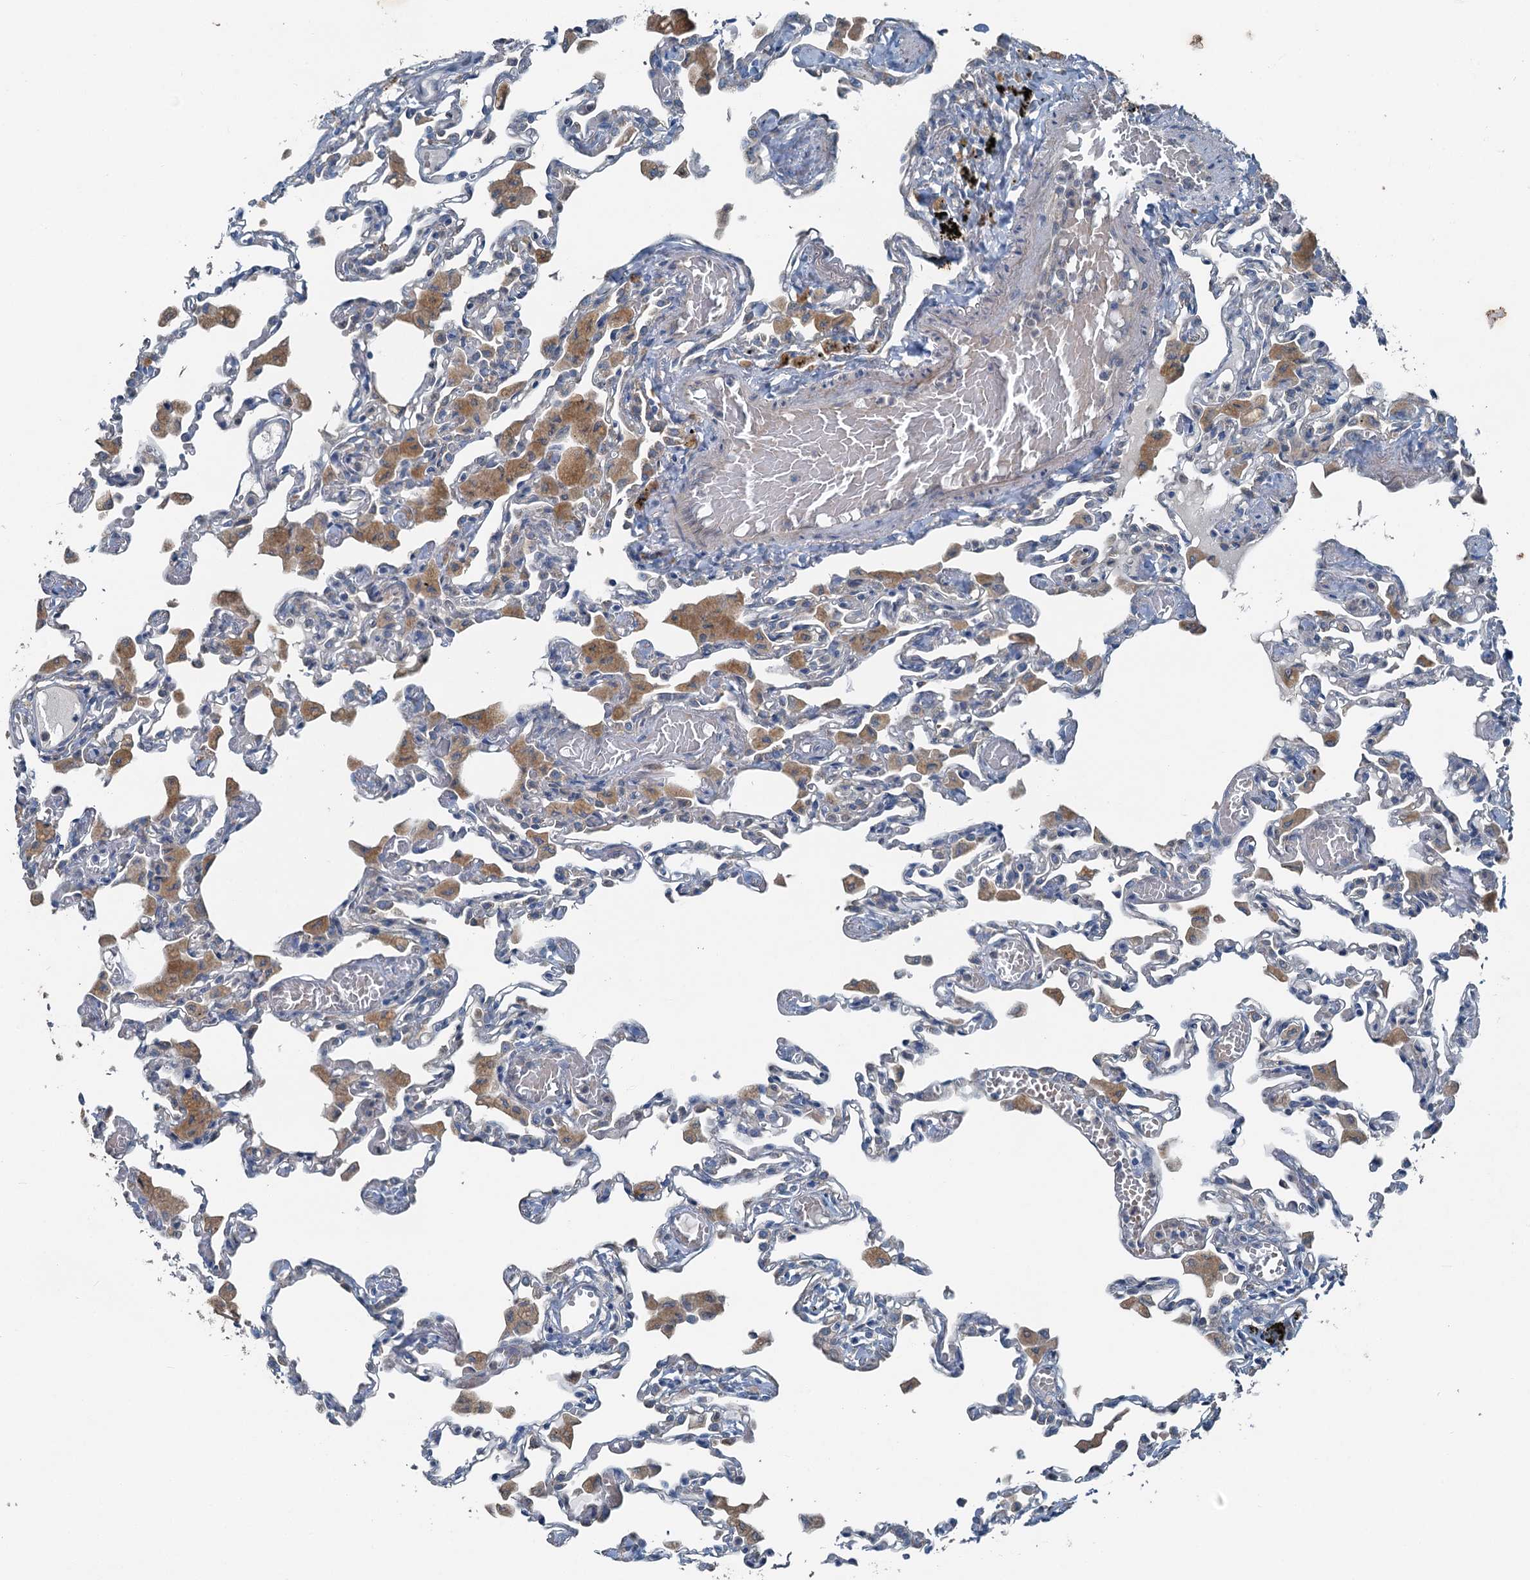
{"staining": {"intensity": "negative", "quantity": "none", "location": "none"}, "tissue": "lung", "cell_type": "Alveolar cells", "image_type": "normal", "snomed": [{"axis": "morphology", "description": "Normal tissue, NOS"}, {"axis": "topography", "description": "Bronchus"}, {"axis": "topography", "description": "Lung"}], "caption": "There is no significant positivity in alveolar cells of lung. The staining was performed using DAB (3,3'-diaminobenzidine) to visualize the protein expression in brown, while the nuclei were stained in blue with hematoxylin (Magnification: 20x).", "gene": "C6orf120", "patient": {"sex": "female", "age": 49}}